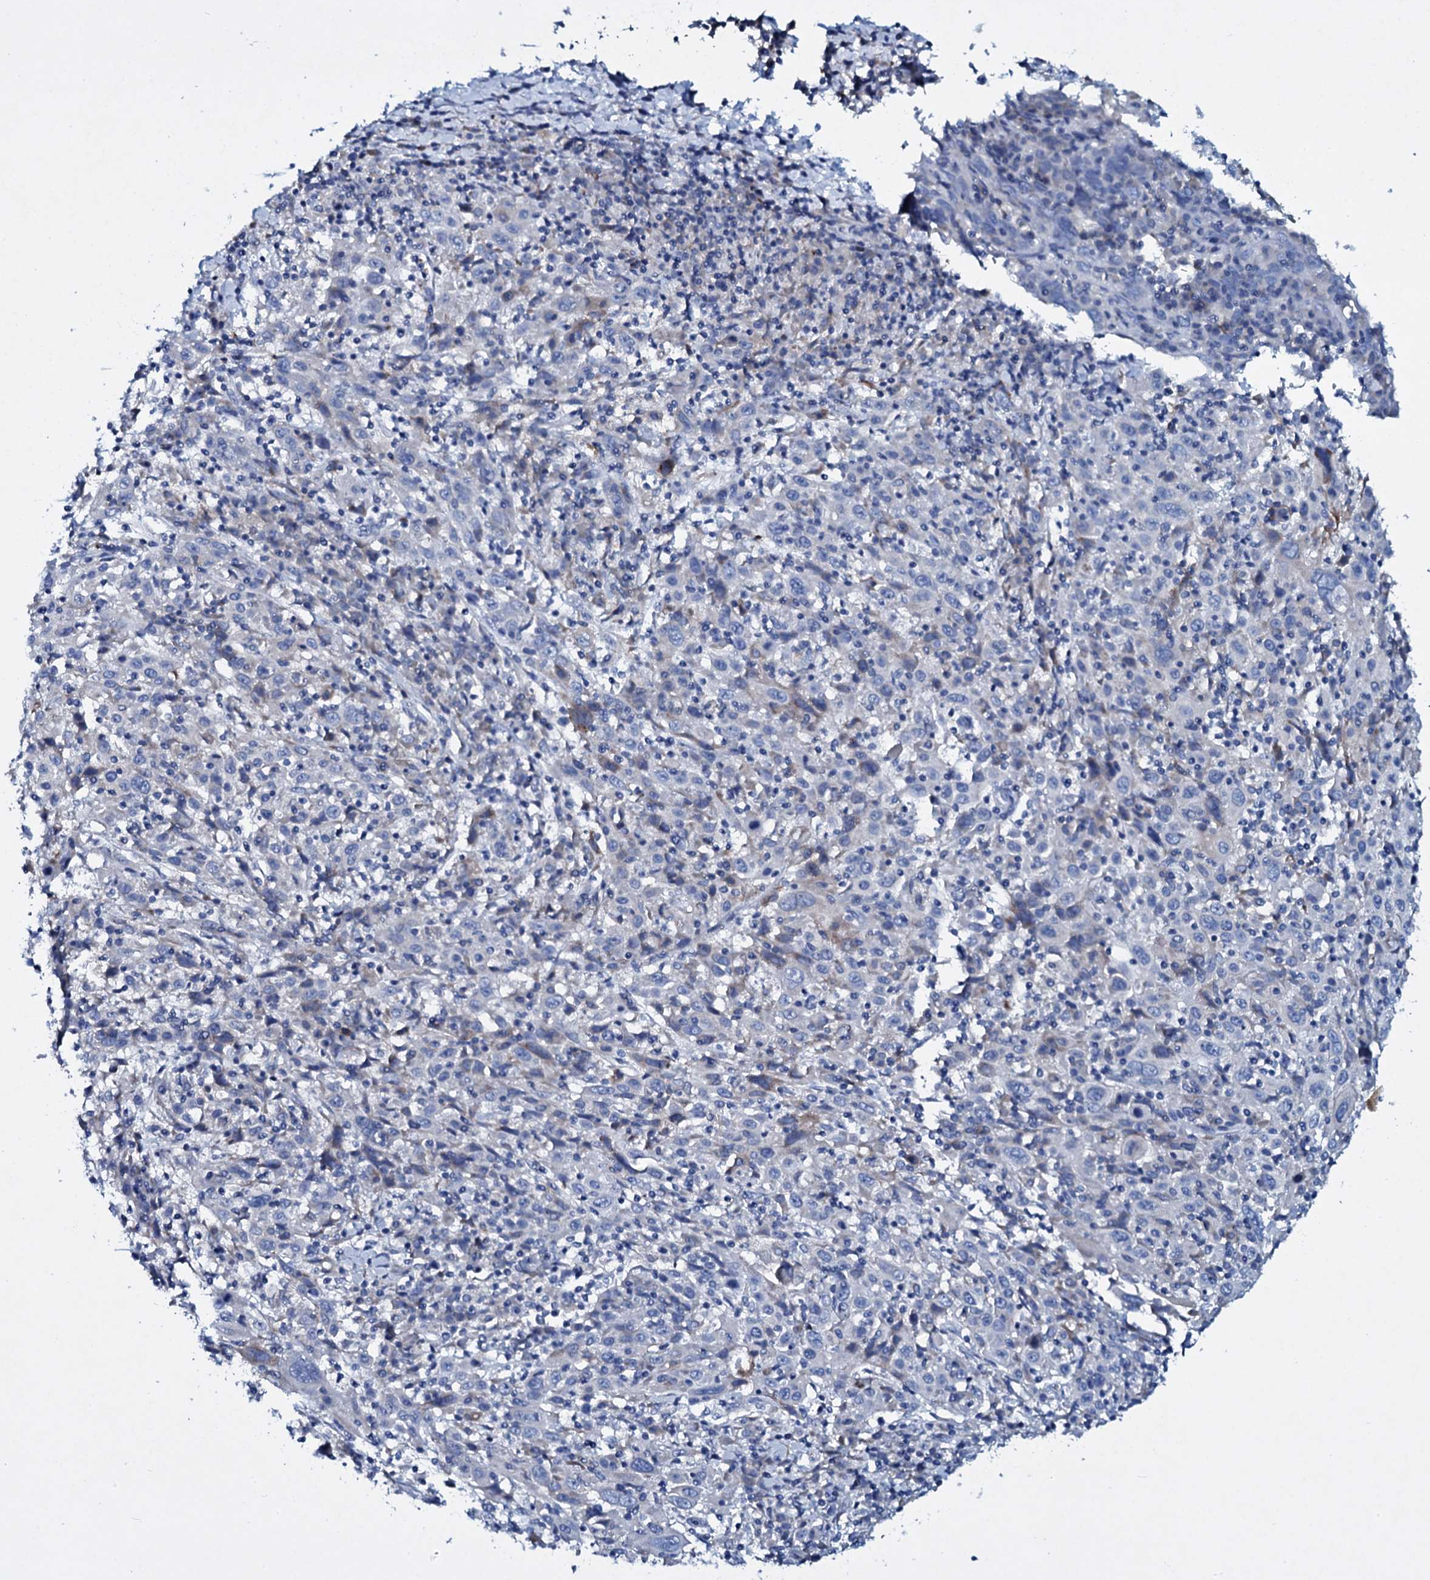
{"staining": {"intensity": "negative", "quantity": "none", "location": "none"}, "tissue": "cervical cancer", "cell_type": "Tumor cells", "image_type": "cancer", "snomed": [{"axis": "morphology", "description": "Squamous cell carcinoma, NOS"}, {"axis": "topography", "description": "Cervix"}], "caption": "This is an IHC photomicrograph of human squamous cell carcinoma (cervical). There is no staining in tumor cells.", "gene": "TPGS2", "patient": {"sex": "female", "age": 46}}